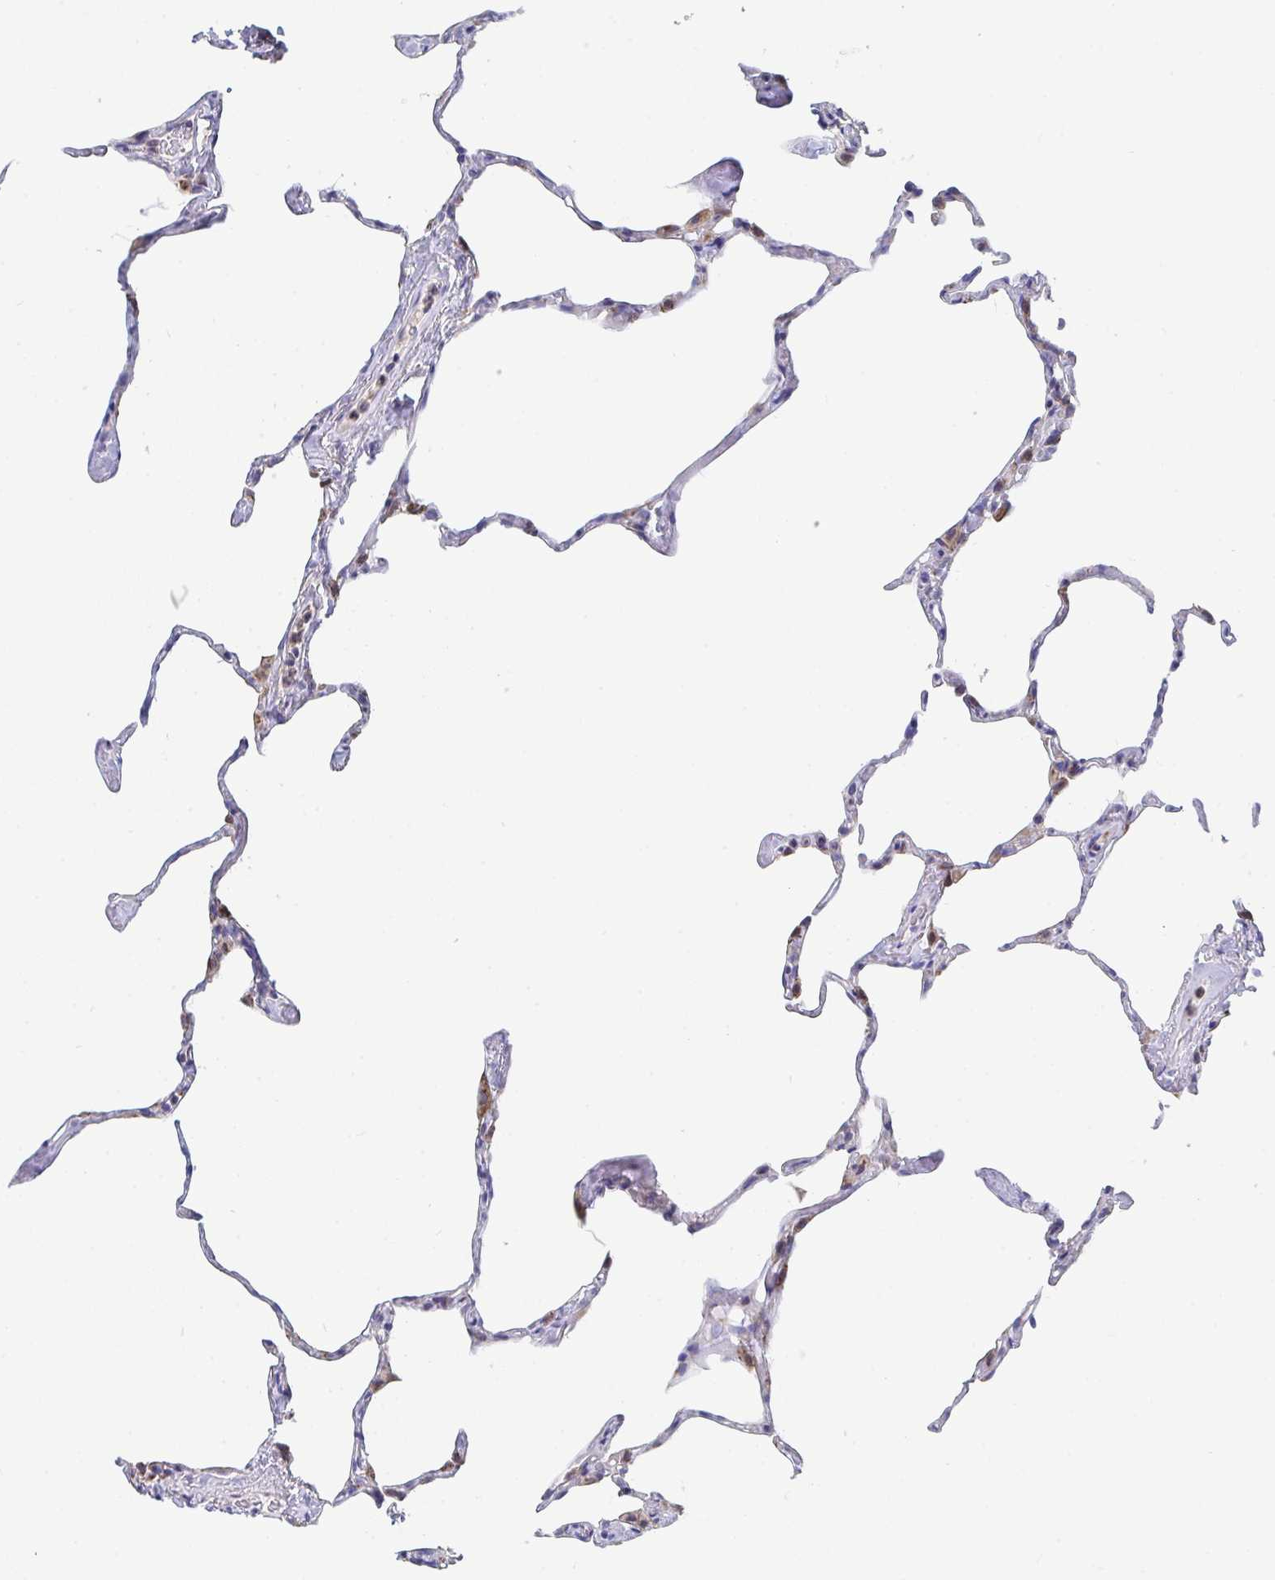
{"staining": {"intensity": "moderate", "quantity": "<25%", "location": "cytoplasmic/membranous,nuclear"}, "tissue": "lung", "cell_type": "Alveolar cells", "image_type": "normal", "snomed": [{"axis": "morphology", "description": "Normal tissue, NOS"}, {"axis": "topography", "description": "Lung"}], "caption": "Moderate cytoplasmic/membranous,nuclear positivity for a protein is present in approximately <25% of alveolar cells of benign lung using immunohistochemistry.", "gene": "P2RX3", "patient": {"sex": "male", "age": 65}}